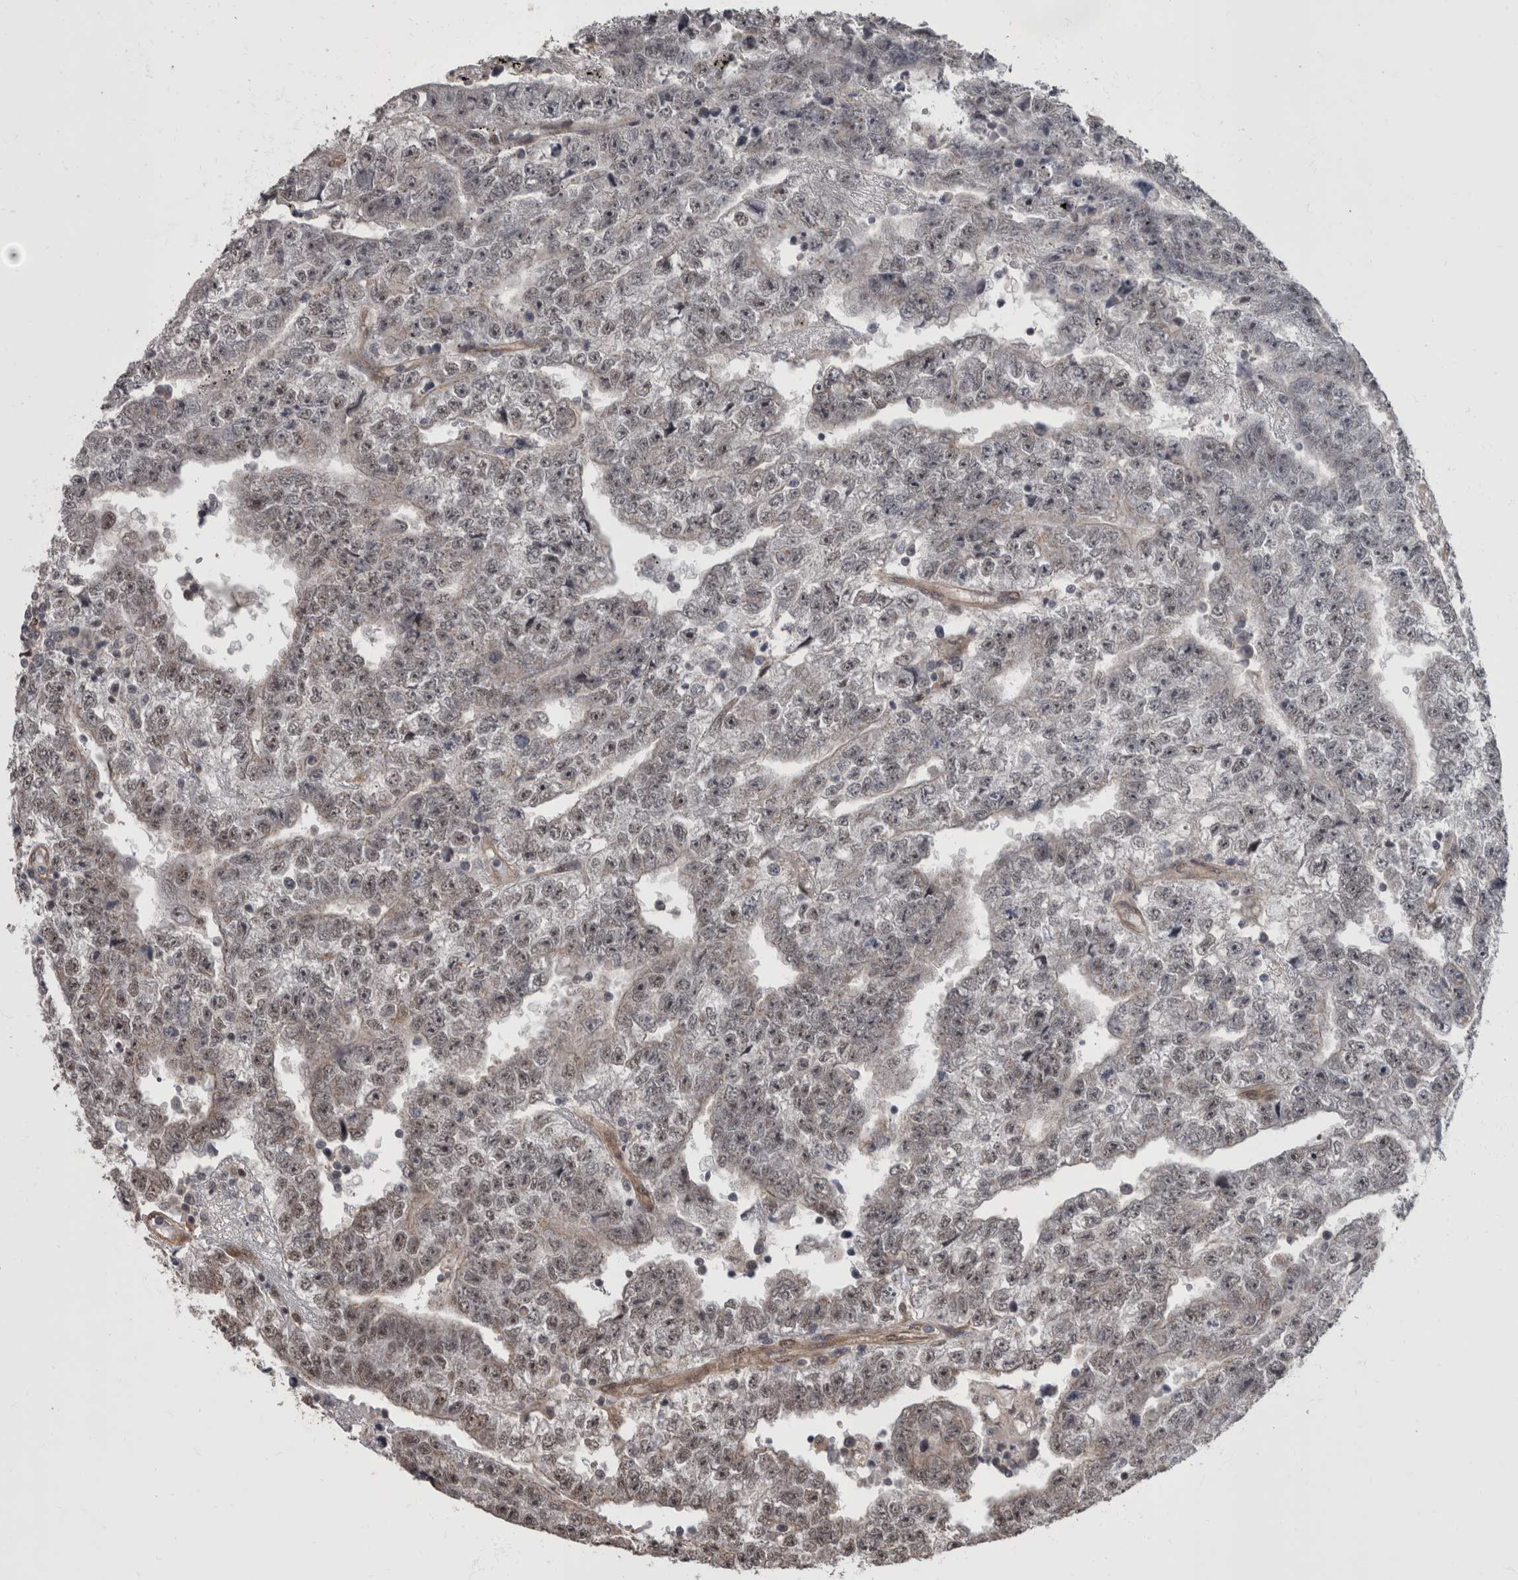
{"staining": {"intensity": "weak", "quantity": "<25%", "location": "nuclear"}, "tissue": "testis cancer", "cell_type": "Tumor cells", "image_type": "cancer", "snomed": [{"axis": "morphology", "description": "Carcinoma, Embryonal, NOS"}, {"axis": "topography", "description": "Testis"}], "caption": "Embryonal carcinoma (testis) was stained to show a protein in brown. There is no significant expression in tumor cells. (DAB (3,3'-diaminobenzidine) IHC visualized using brightfield microscopy, high magnification).", "gene": "AKT3", "patient": {"sex": "male", "age": 25}}